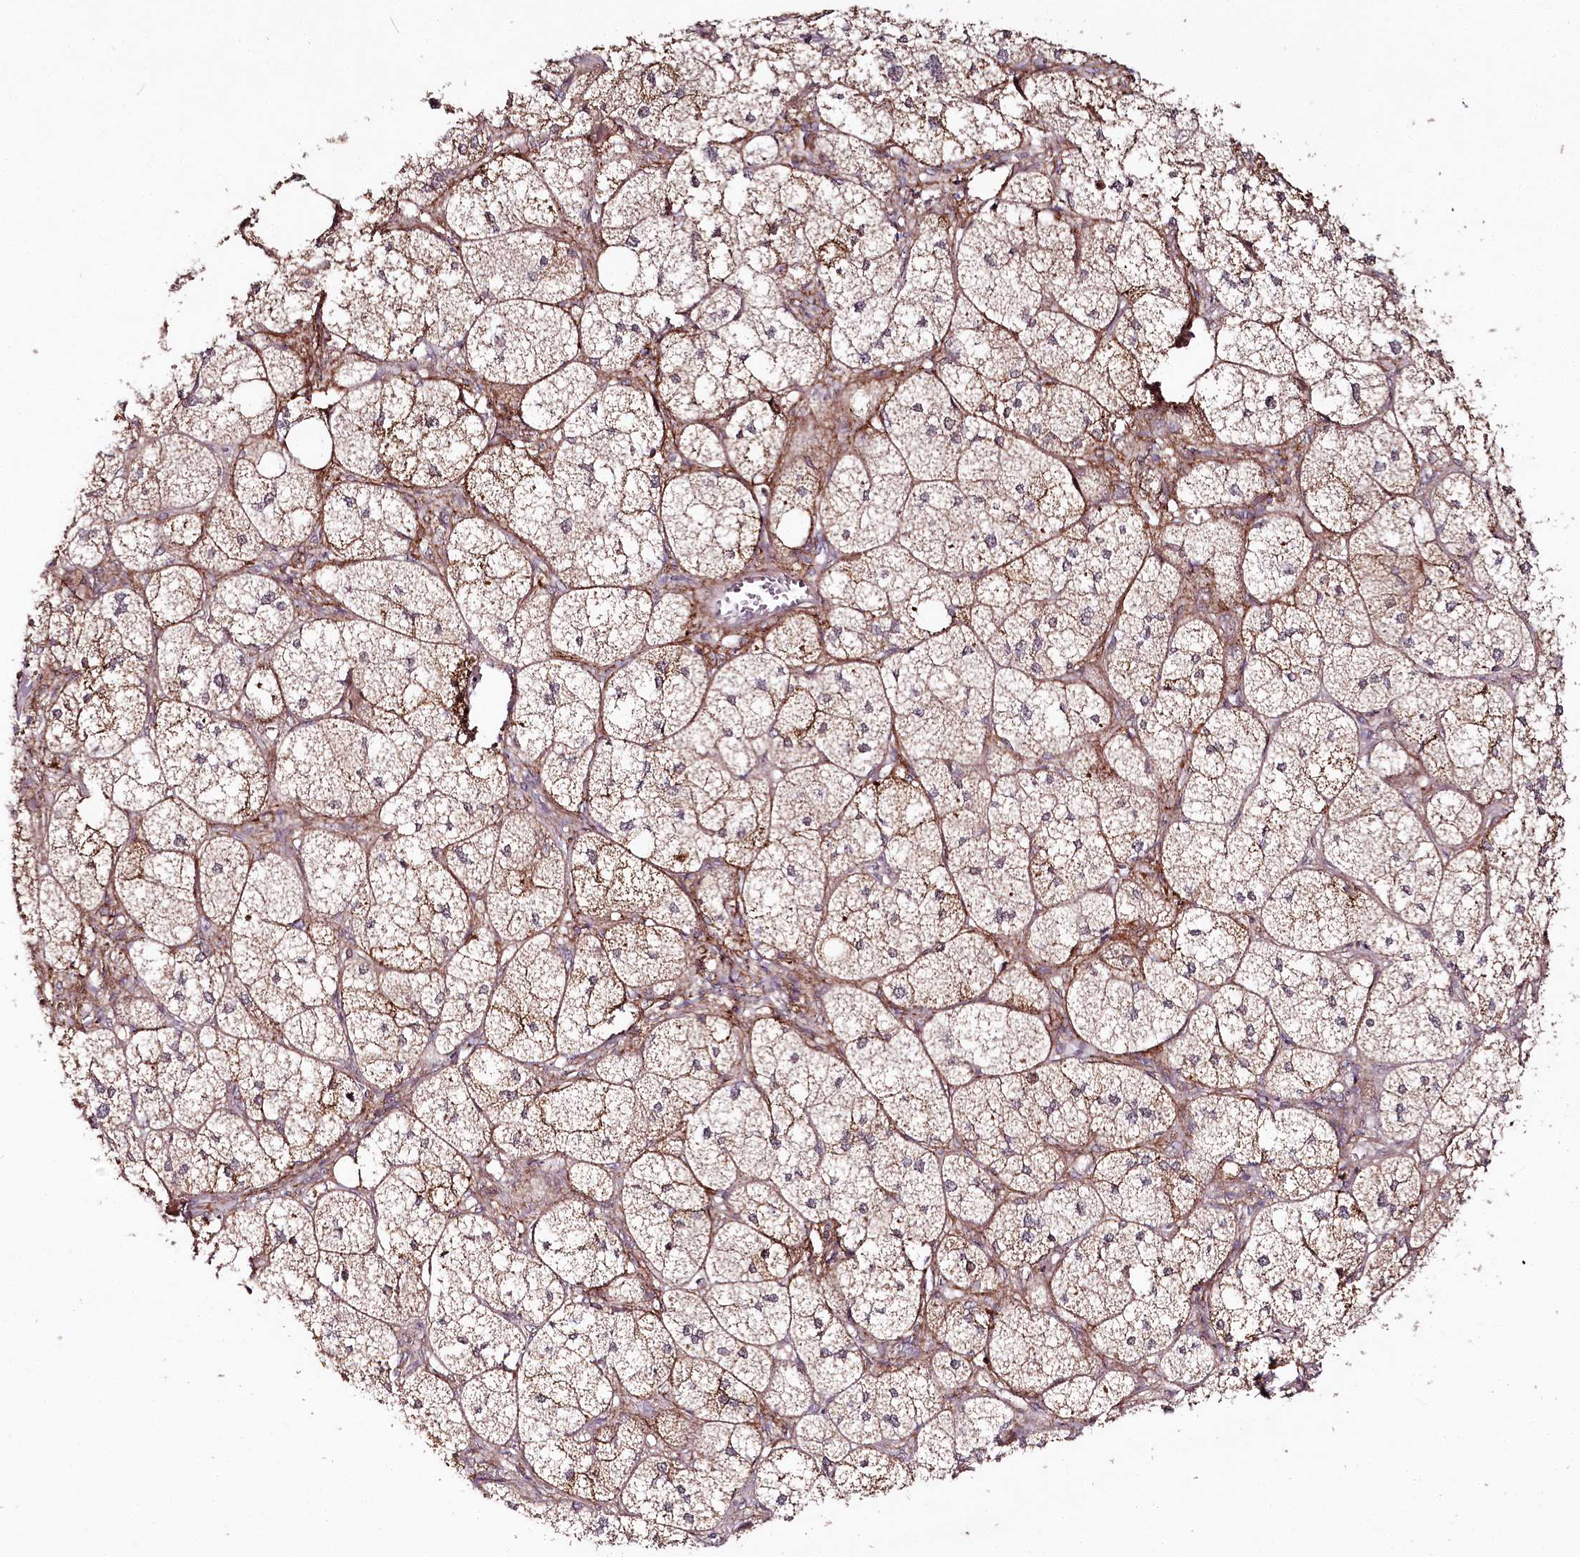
{"staining": {"intensity": "moderate", "quantity": ">75%", "location": "cytoplasmic/membranous"}, "tissue": "adrenal gland", "cell_type": "Glandular cells", "image_type": "normal", "snomed": [{"axis": "morphology", "description": "Normal tissue, NOS"}, {"axis": "topography", "description": "Adrenal gland"}], "caption": "High-magnification brightfield microscopy of normal adrenal gland stained with DAB (3,3'-diaminobenzidine) (brown) and counterstained with hematoxylin (blue). glandular cells exhibit moderate cytoplasmic/membranous staining is seen in about>75% of cells.", "gene": "PHLDB1", "patient": {"sex": "female", "age": 61}}